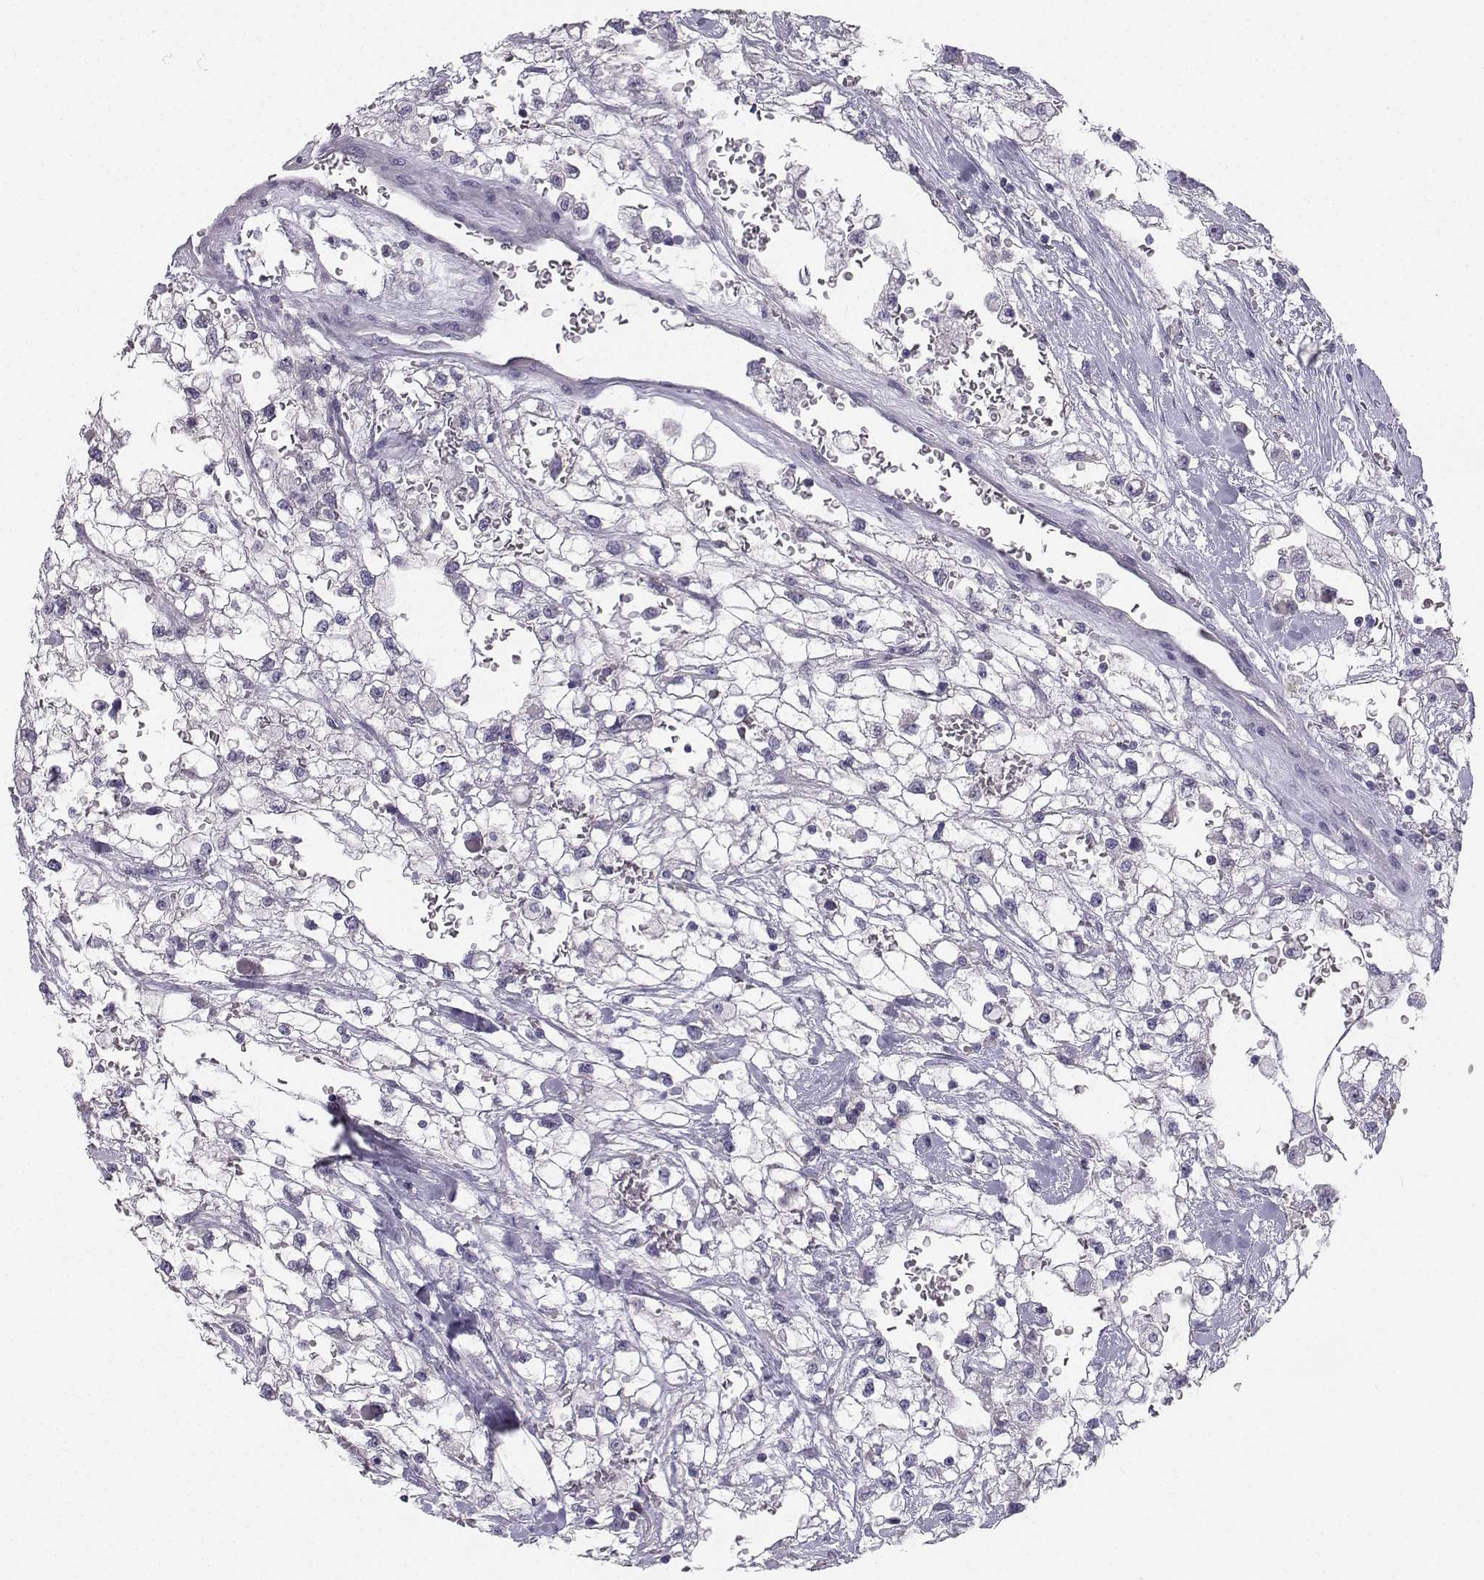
{"staining": {"intensity": "negative", "quantity": "none", "location": "none"}, "tissue": "renal cancer", "cell_type": "Tumor cells", "image_type": "cancer", "snomed": [{"axis": "morphology", "description": "Adenocarcinoma, NOS"}, {"axis": "topography", "description": "Kidney"}], "caption": "High magnification brightfield microscopy of adenocarcinoma (renal) stained with DAB (3,3'-diaminobenzidine) (brown) and counterstained with hematoxylin (blue): tumor cells show no significant expression.", "gene": "SYCE1", "patient": {"sex": "male", "age": 59}}